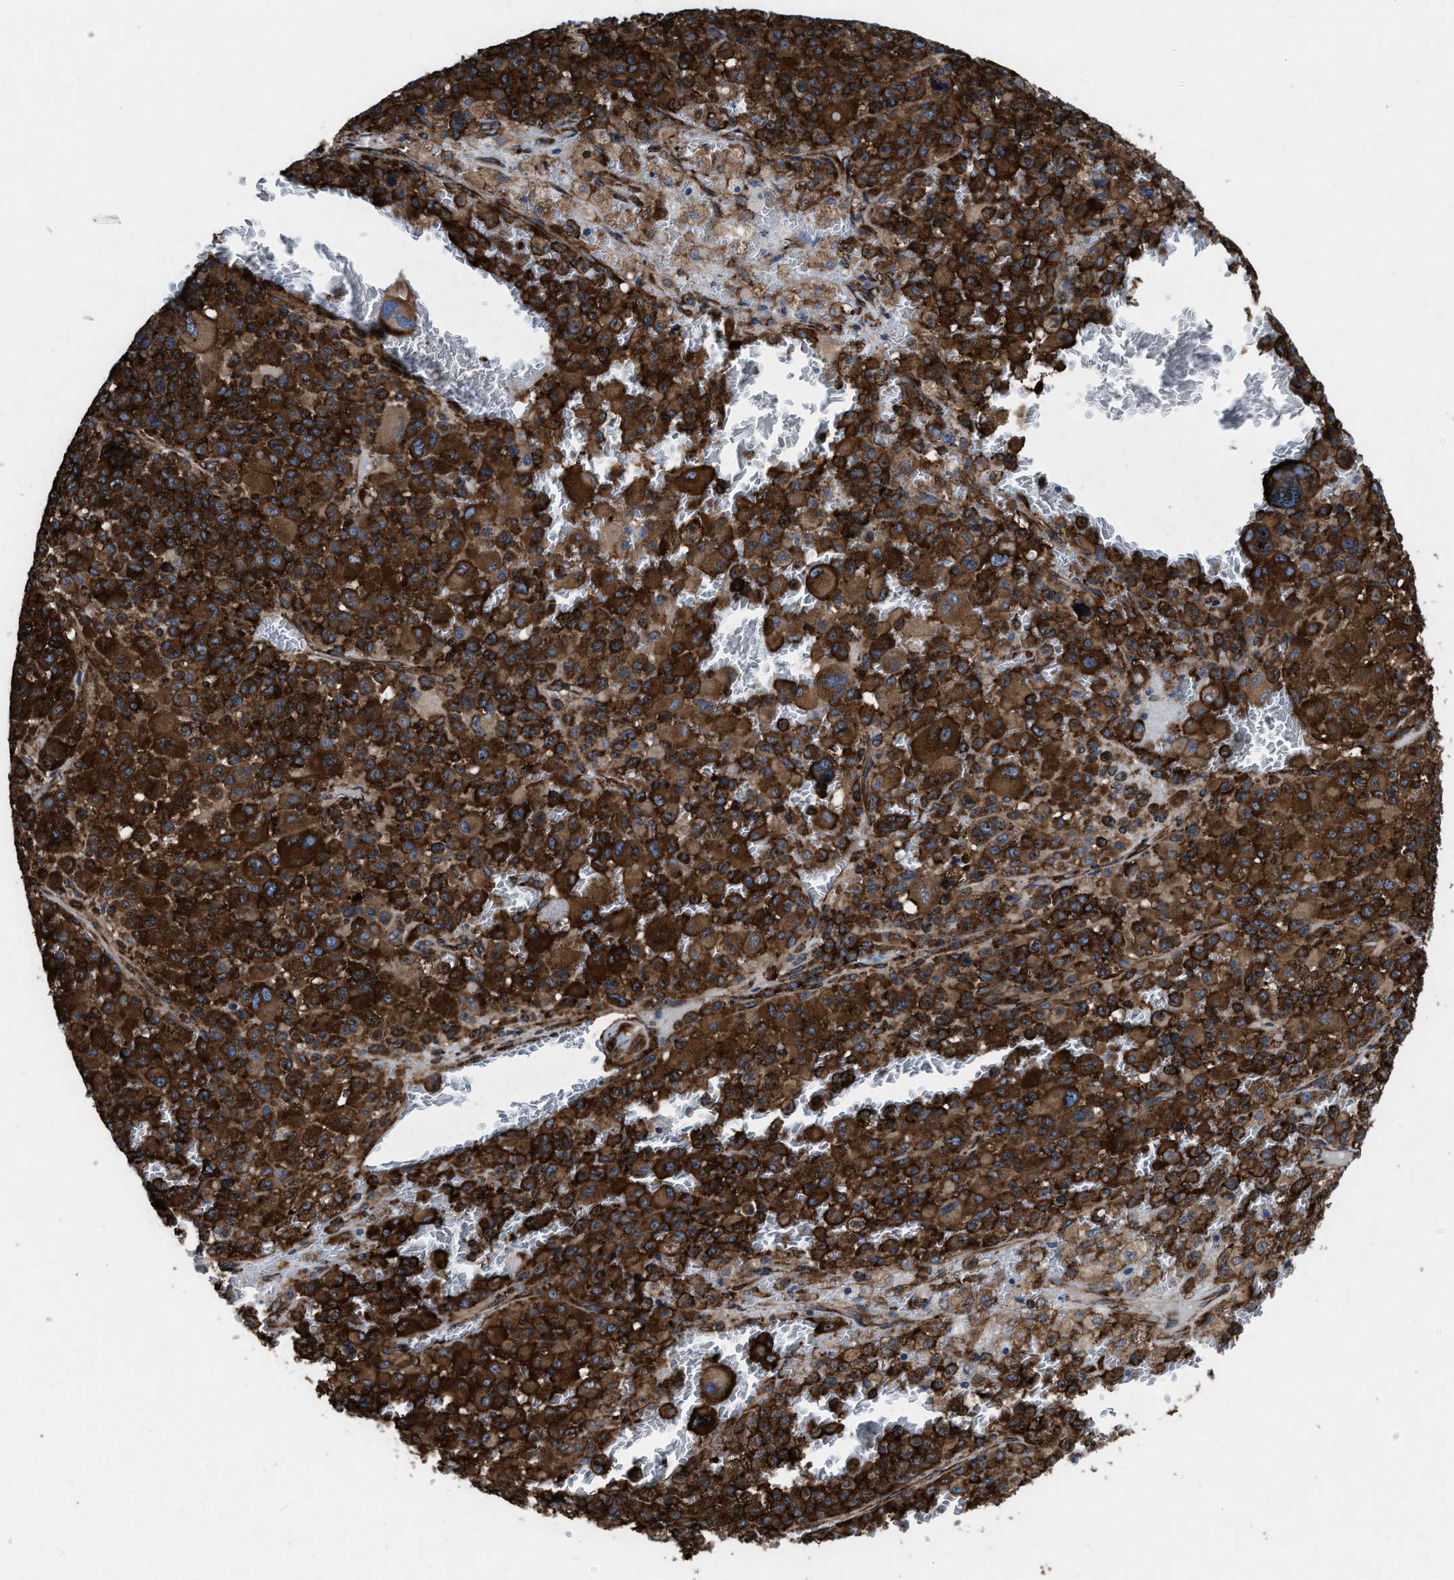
{"staining": {"intensity": "strong", "quantity": ">75%", "location": "cytoplasmic/membranous"}, "tissue": "melanoma", "cell_type": "Tumor cells", "image_type": "cancer", "snomed": [{"axis": "morphology", "description": "Malignant melanoma, Metastatic site"}, {"axis": "topography", "description": "Skin"}], "caption": "Melanoma stained with DAB IHC demonstrates high levels of strong cytoplasmic/membranous expression in approximately >75% of tumor cells.", "gene": "CAPRIN1", "patient": {"sex": "female", "age": 74}}